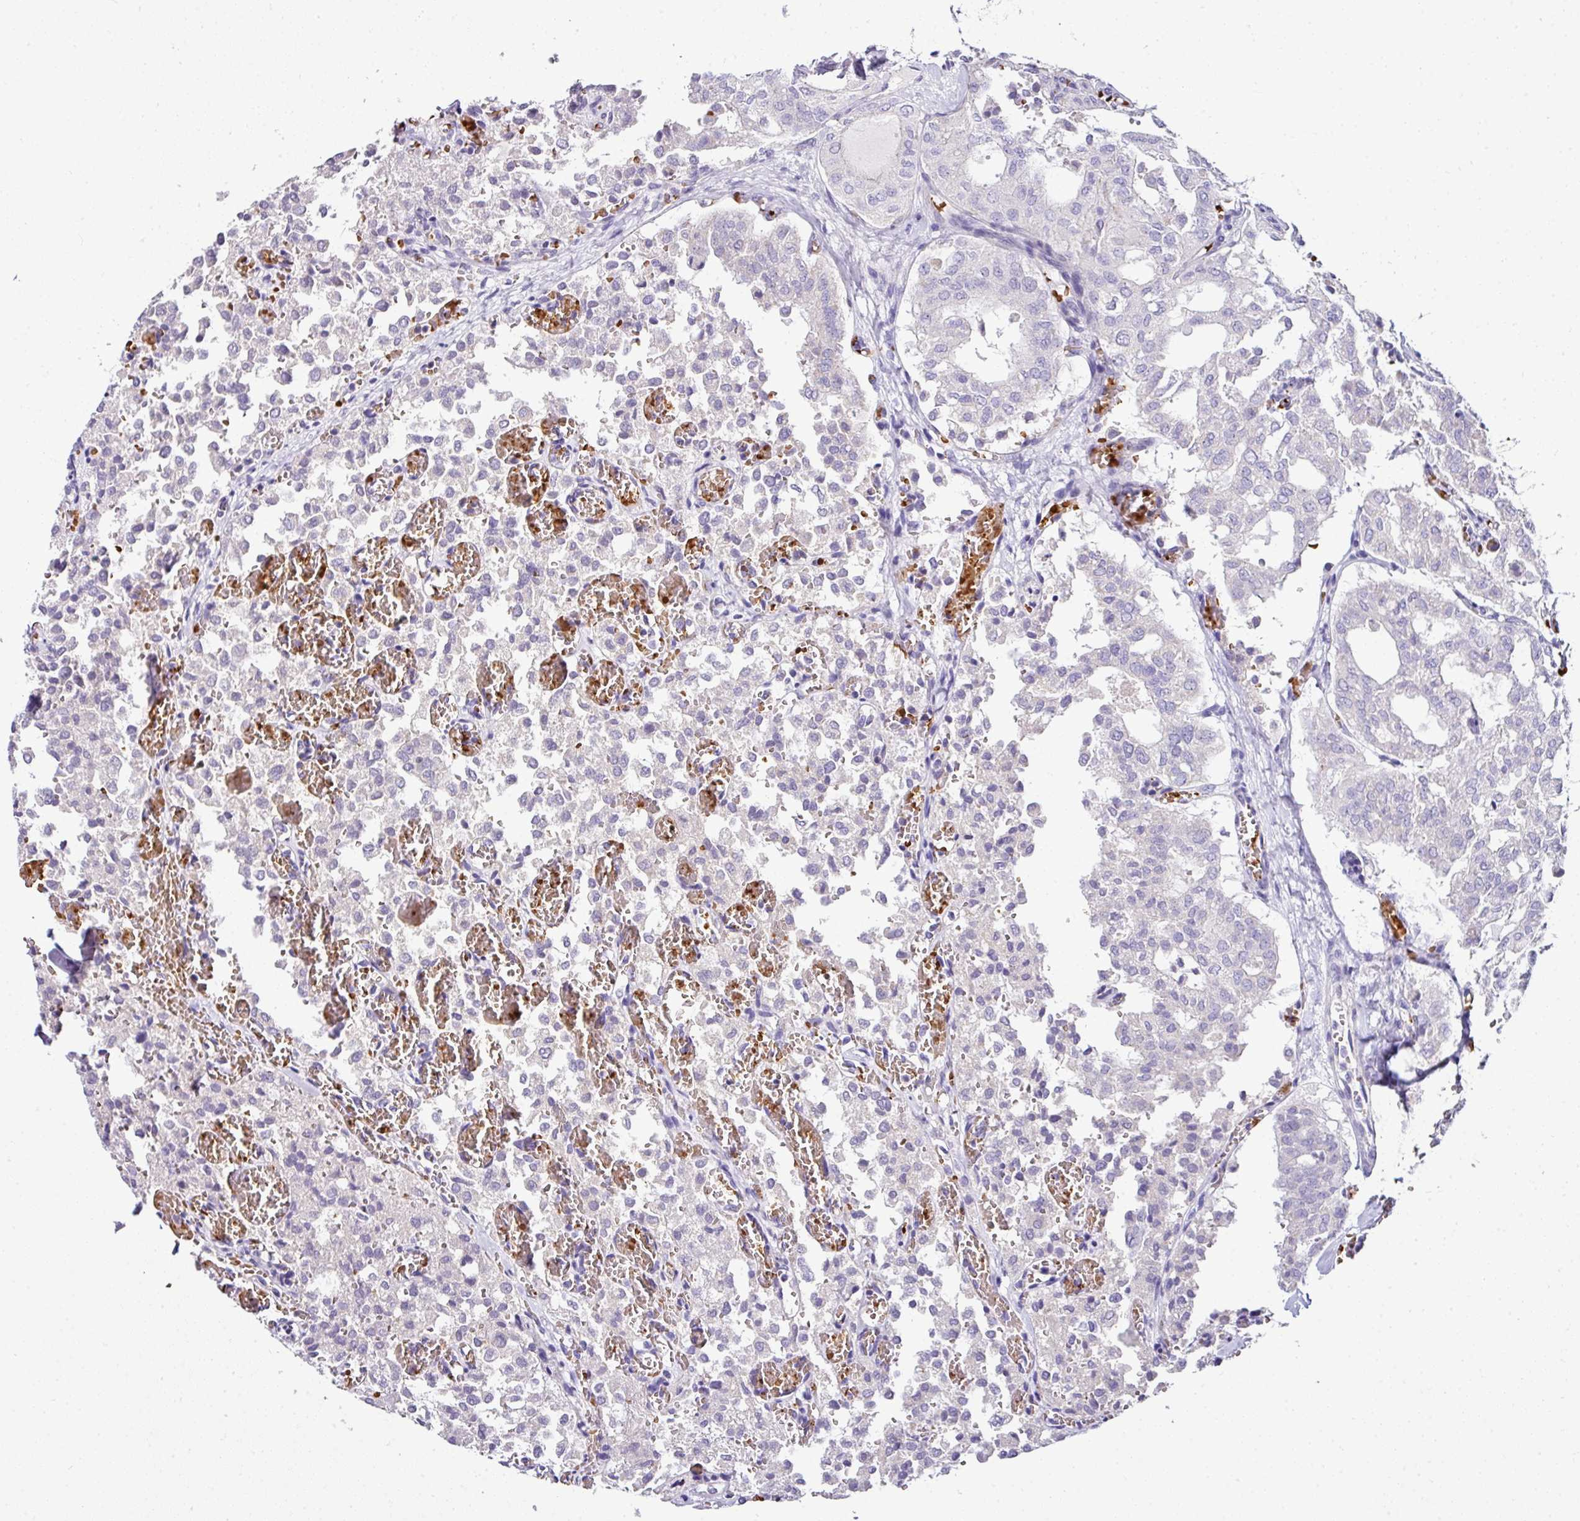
{"staining": {"intensity": "negative", "quantity": "none", "location": "none"}, "tissue": "thyroid cancer", "cell_type": "Tumor cells", "image_type": "cancer", "snomed": [{"axis": "morphology", "description": "Follicular adenoma carcinoma, NOS"}, {"axis": "topography", "description": "Thyroid gland"}], "caption": "An image of thyroid cancer (follicular adenoma carcinoma) stained for a protein displays no brown staining in tumor cells. (Stains: DAB immunohistochemistry (IHC) with hematoxylin counter stain, Microscopy: brightfield microscopy at high magnification).", "gene": "NAPSA", "patient": {"sex": "male", "age": 75}}